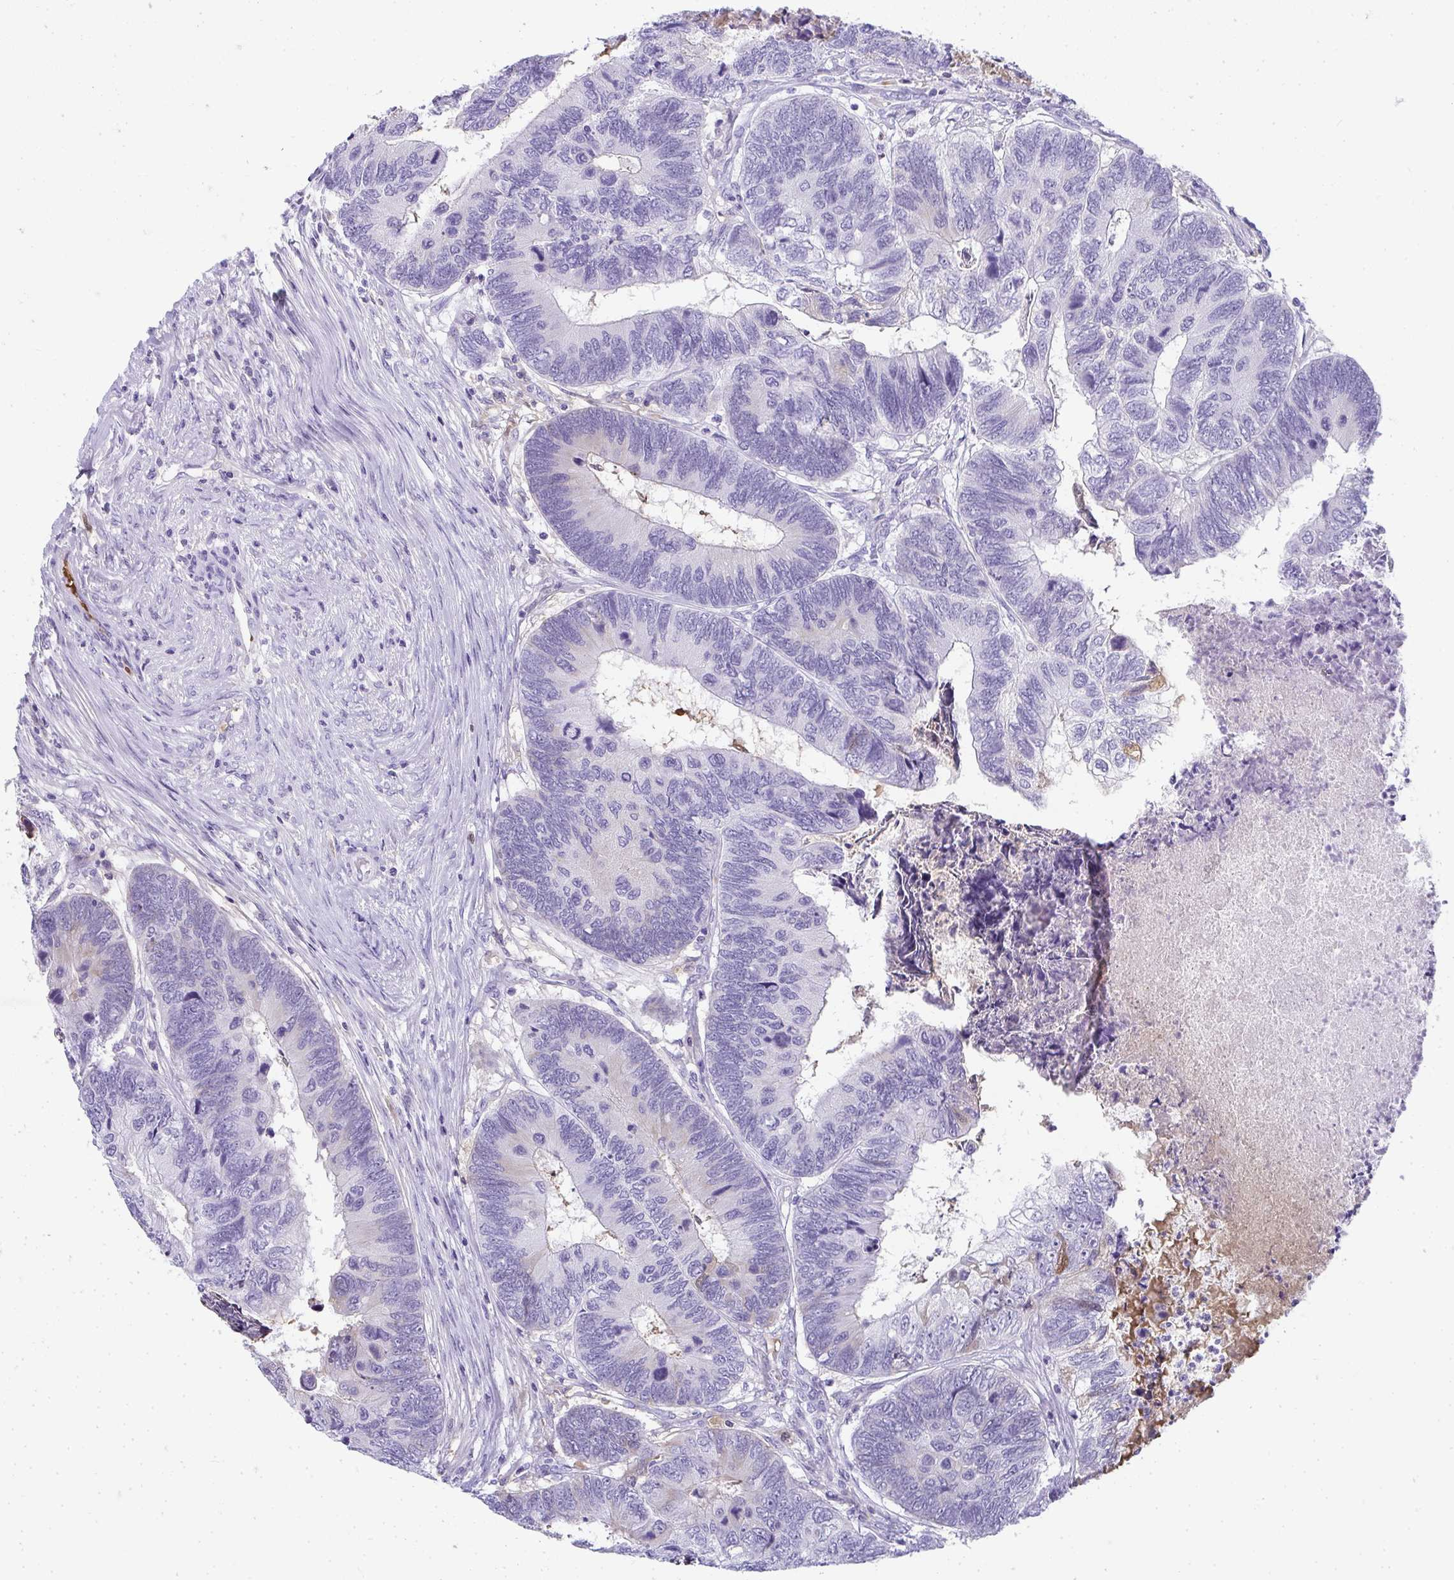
{"staining": {"intensity": "negative", "quantity": "none", "location": "none"}, "tissue": "colorectal cancer", "cell_type": "Tumor cells", "image_type": "cancer", "snomed": [{"axis": "morphology", "description": "Adenocarcinoma, NOS"}, {"axis": "topography", "description": "Colon"}], "caption": "This is an immunohistochemistry image of human adenocarcinoma (colorectal). There is no positivity in tumor cells.", "gene": "ZSWIM3", "patient": {"sex": "female", "age": 67}}